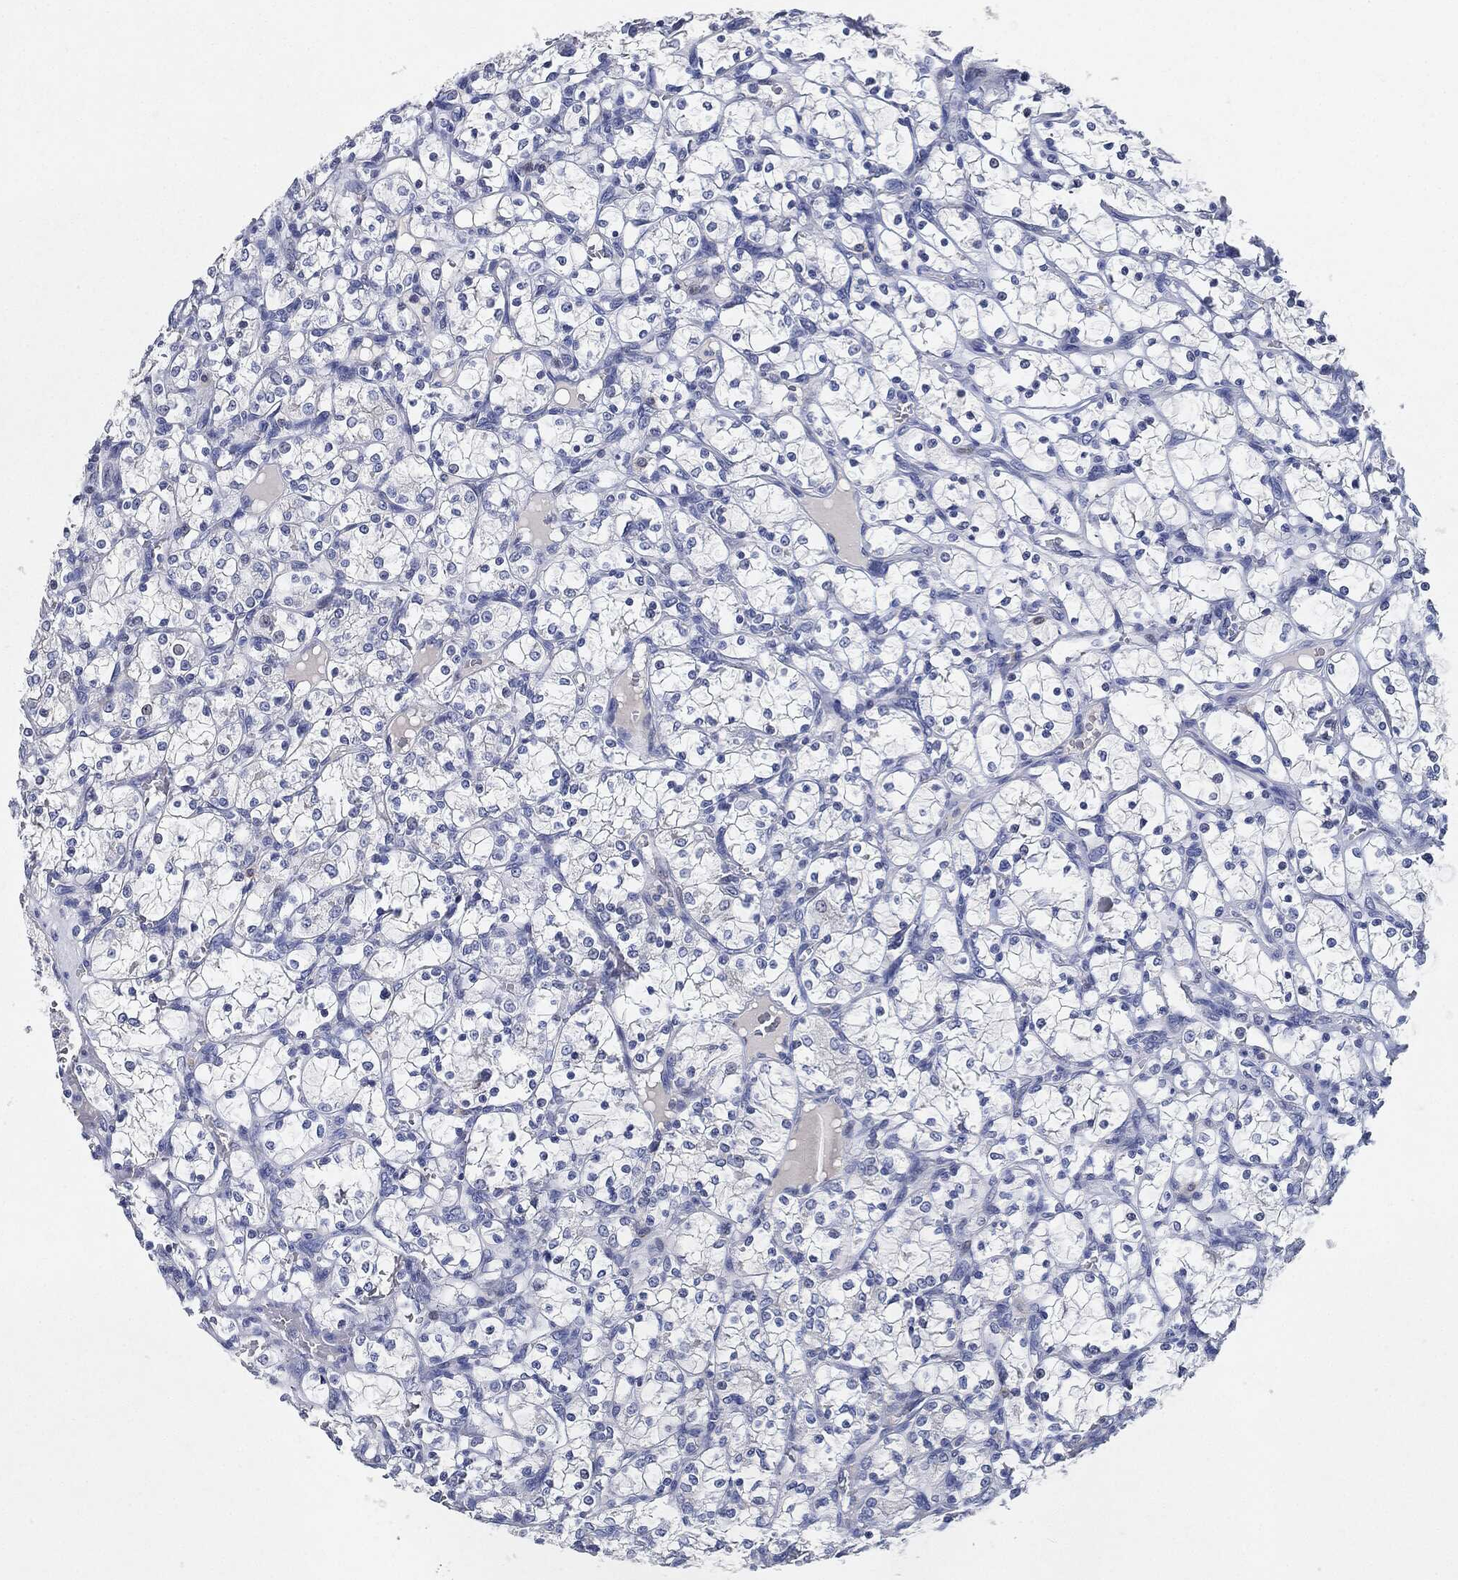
{"staining": {"intensity": "negative", "quantity": "none", "location": "none"}, "tissue": "renal cancer", "cell_type": "Tumor cells", "image_type": "cancer", "snomed": [{"axis": "morphology", "description": "Adenocarcinoma, NOS"}, {"axis": "topography", "description": "Kidney"}], "caption": "Tumor cells are negative for brown protein staining in renal adenocarcinoma.", "gene": "NTRK1", "patient": {"sex": "female", "age": 69}}